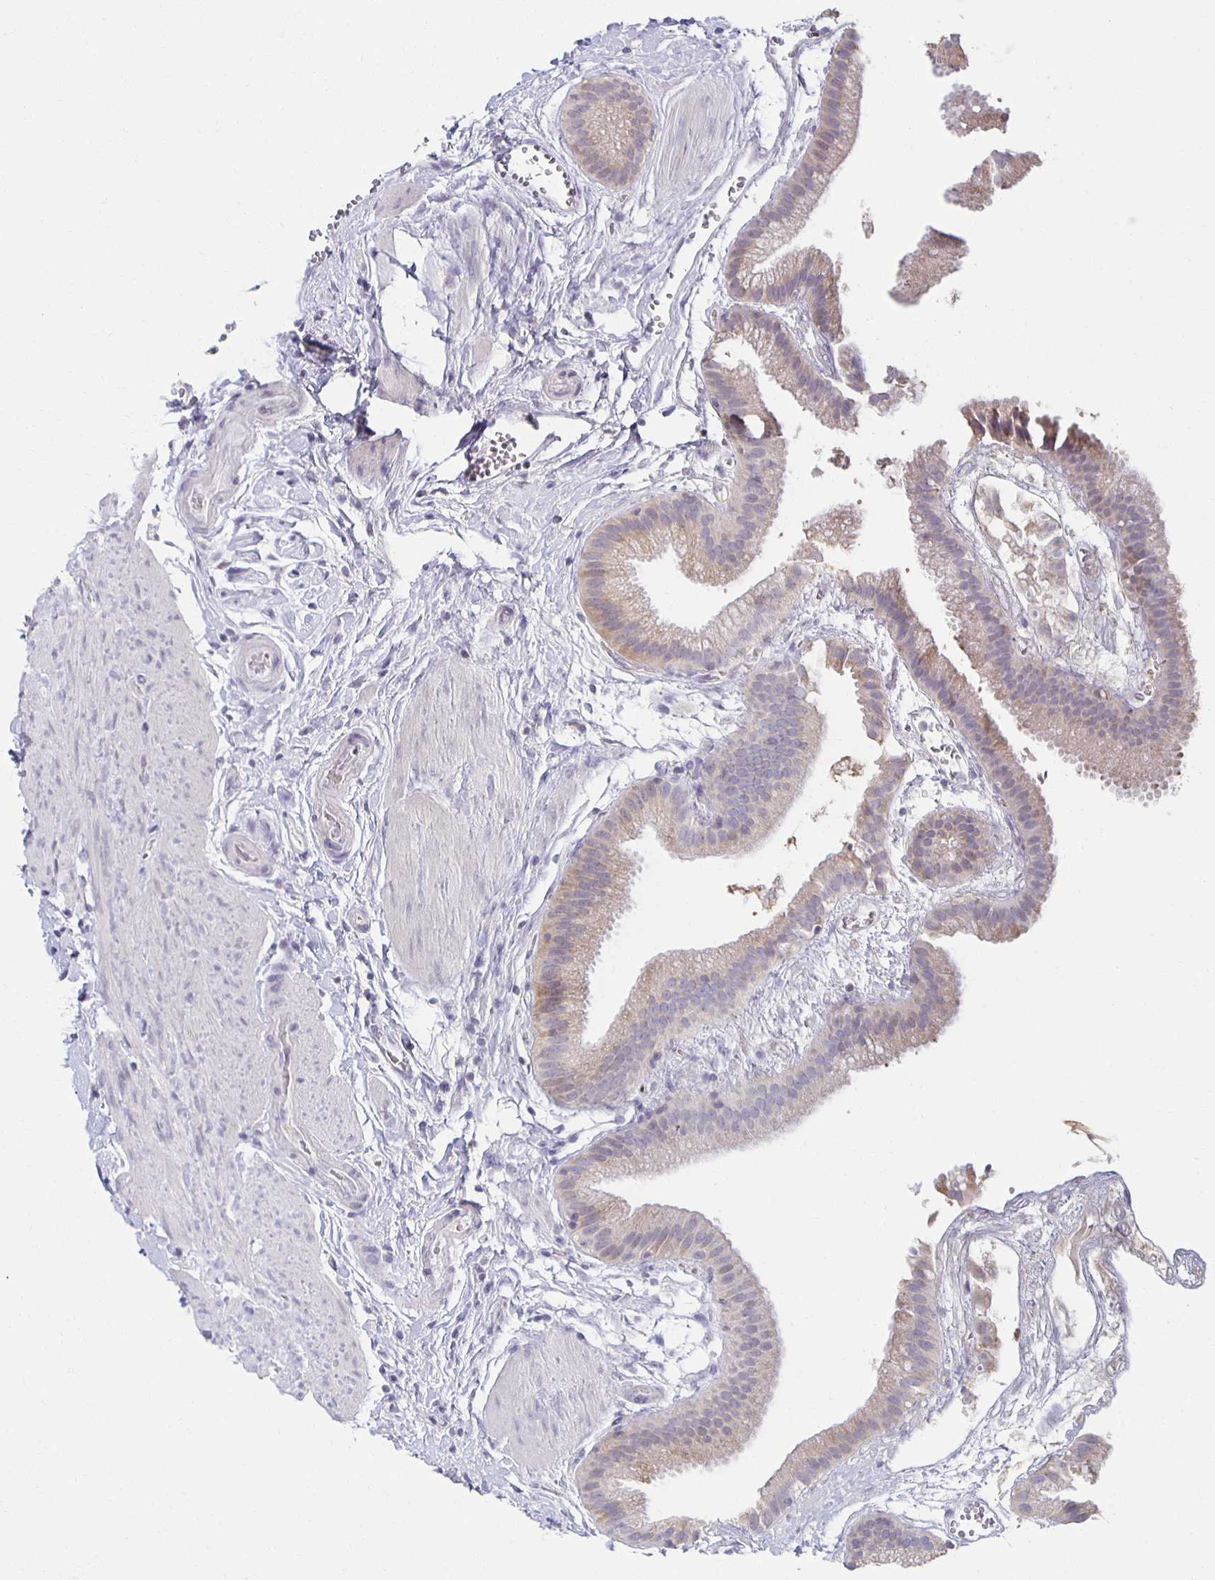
{"staining": {"intensity": "weak", "quantity": "25%-75%", "location": "cytoplasmic/membranous"}, "tissue": "gallbladder", "cell_type": "Glandular cells", "image_type": "normal", "snomed": [{"axis": "morphology", "description": "Normal tissue, NOS"}, {"axis": "topography", "description": "Gallbladder"}], "caption": "Gallbladder stained for a protein (brown) reveals weak cytoplasmic/membranous positive staining in about 25%-75% of glandular cells.", "gene": "ZNF692", "patient": {"sex": "female", "age": 63}}